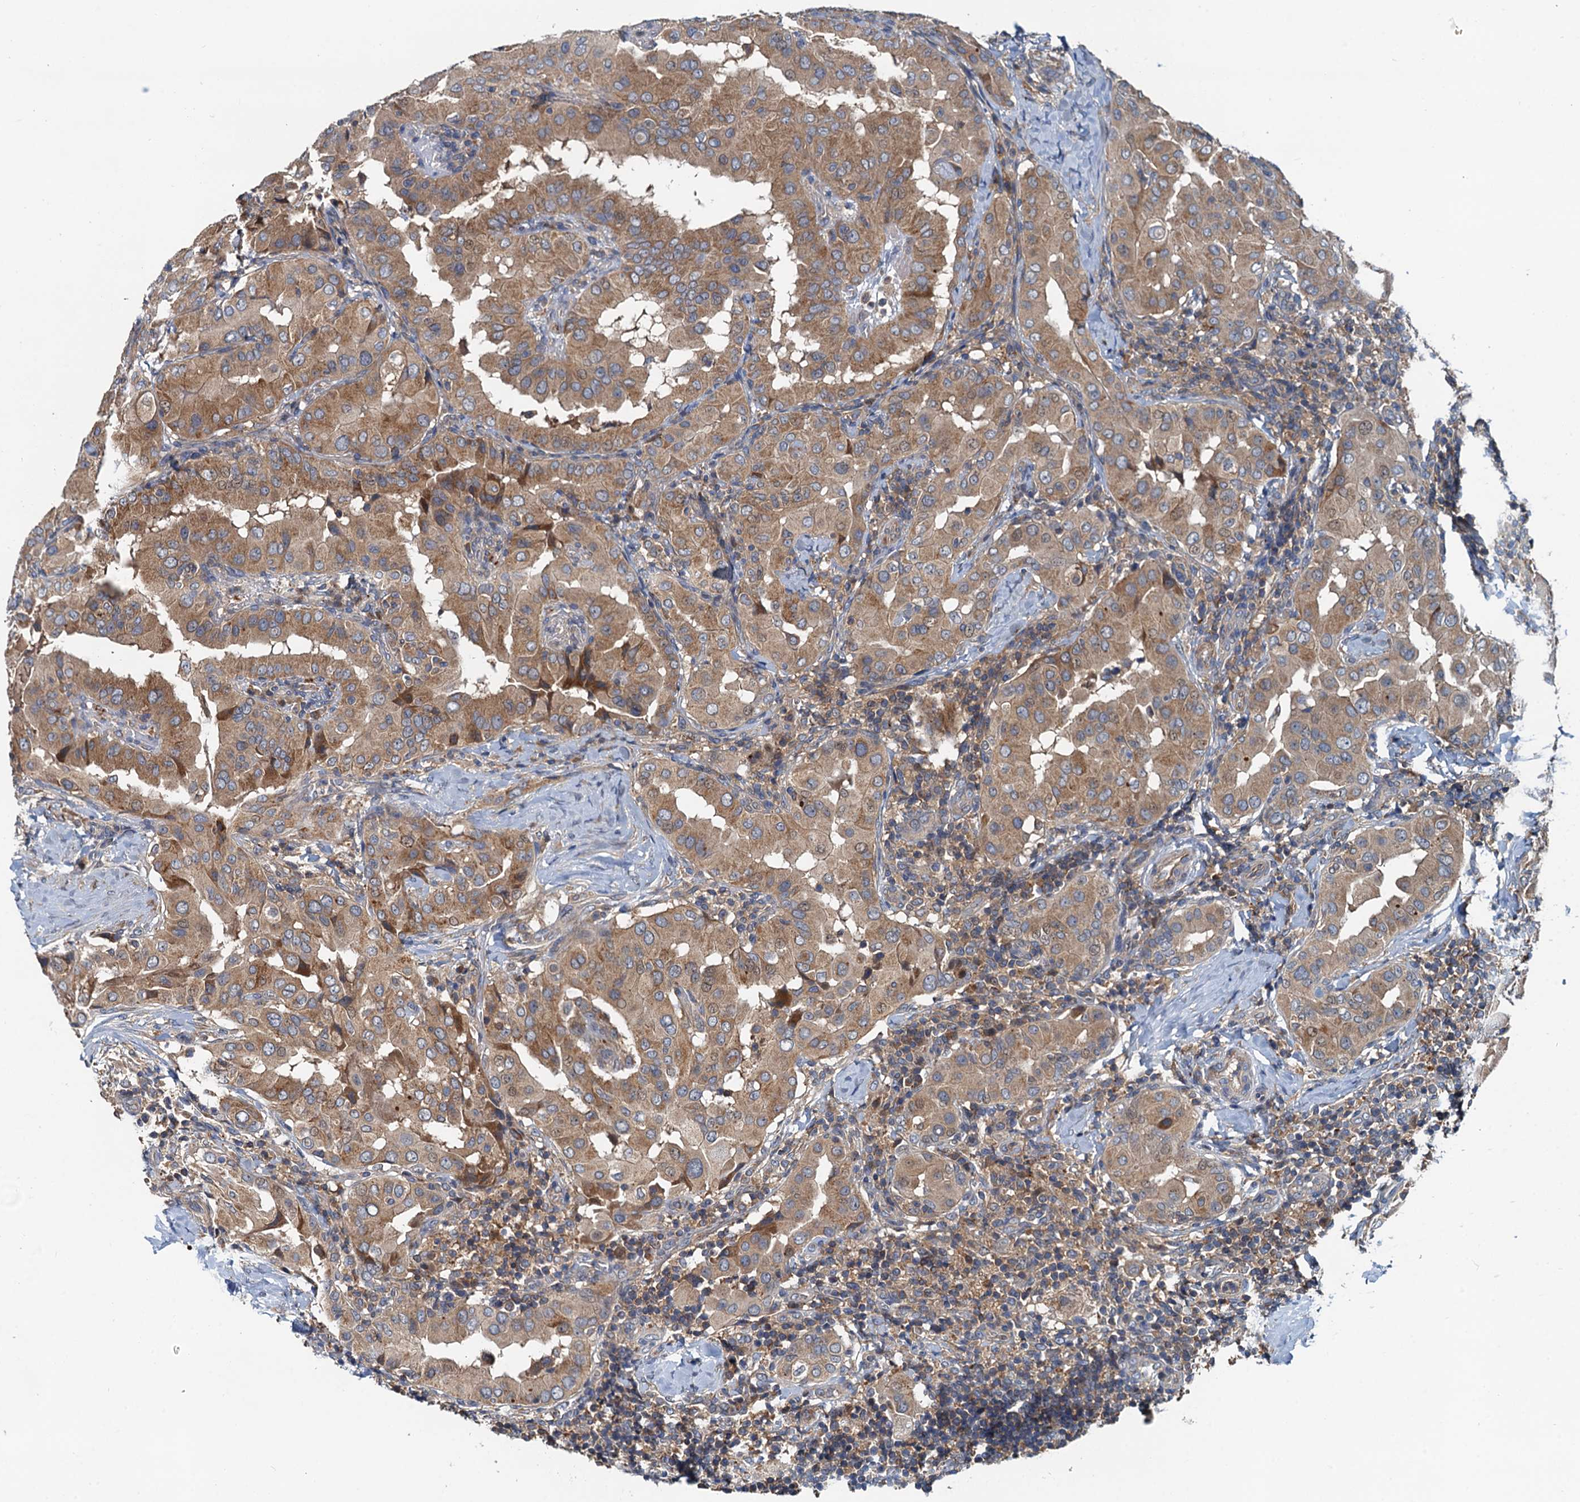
{"staining": {"intensity": "moderate", "quantity": ">75%", "location": "cytoplasmic/membranous"}, "tissue": "thyroid cancer", "cell_type": "Tumor cells", "image_type": "cancer", "snomed": [{"axis": "morphology", "description": "Papillary adenocarcinoma, NOS"}, {"axis": "topography", "description": "Thyroid gland"}], "caption": "Immunohistochemical staining of human thyroid papillary adenocarcinoma shows moderate cytoplasmic/membranous protein expression in about >75% of tumor cells. The protein is shown in brown color, while the nuclei are stained blue.", "gene": "EFL1", "patient": {"sex": "male", "age": 33}}